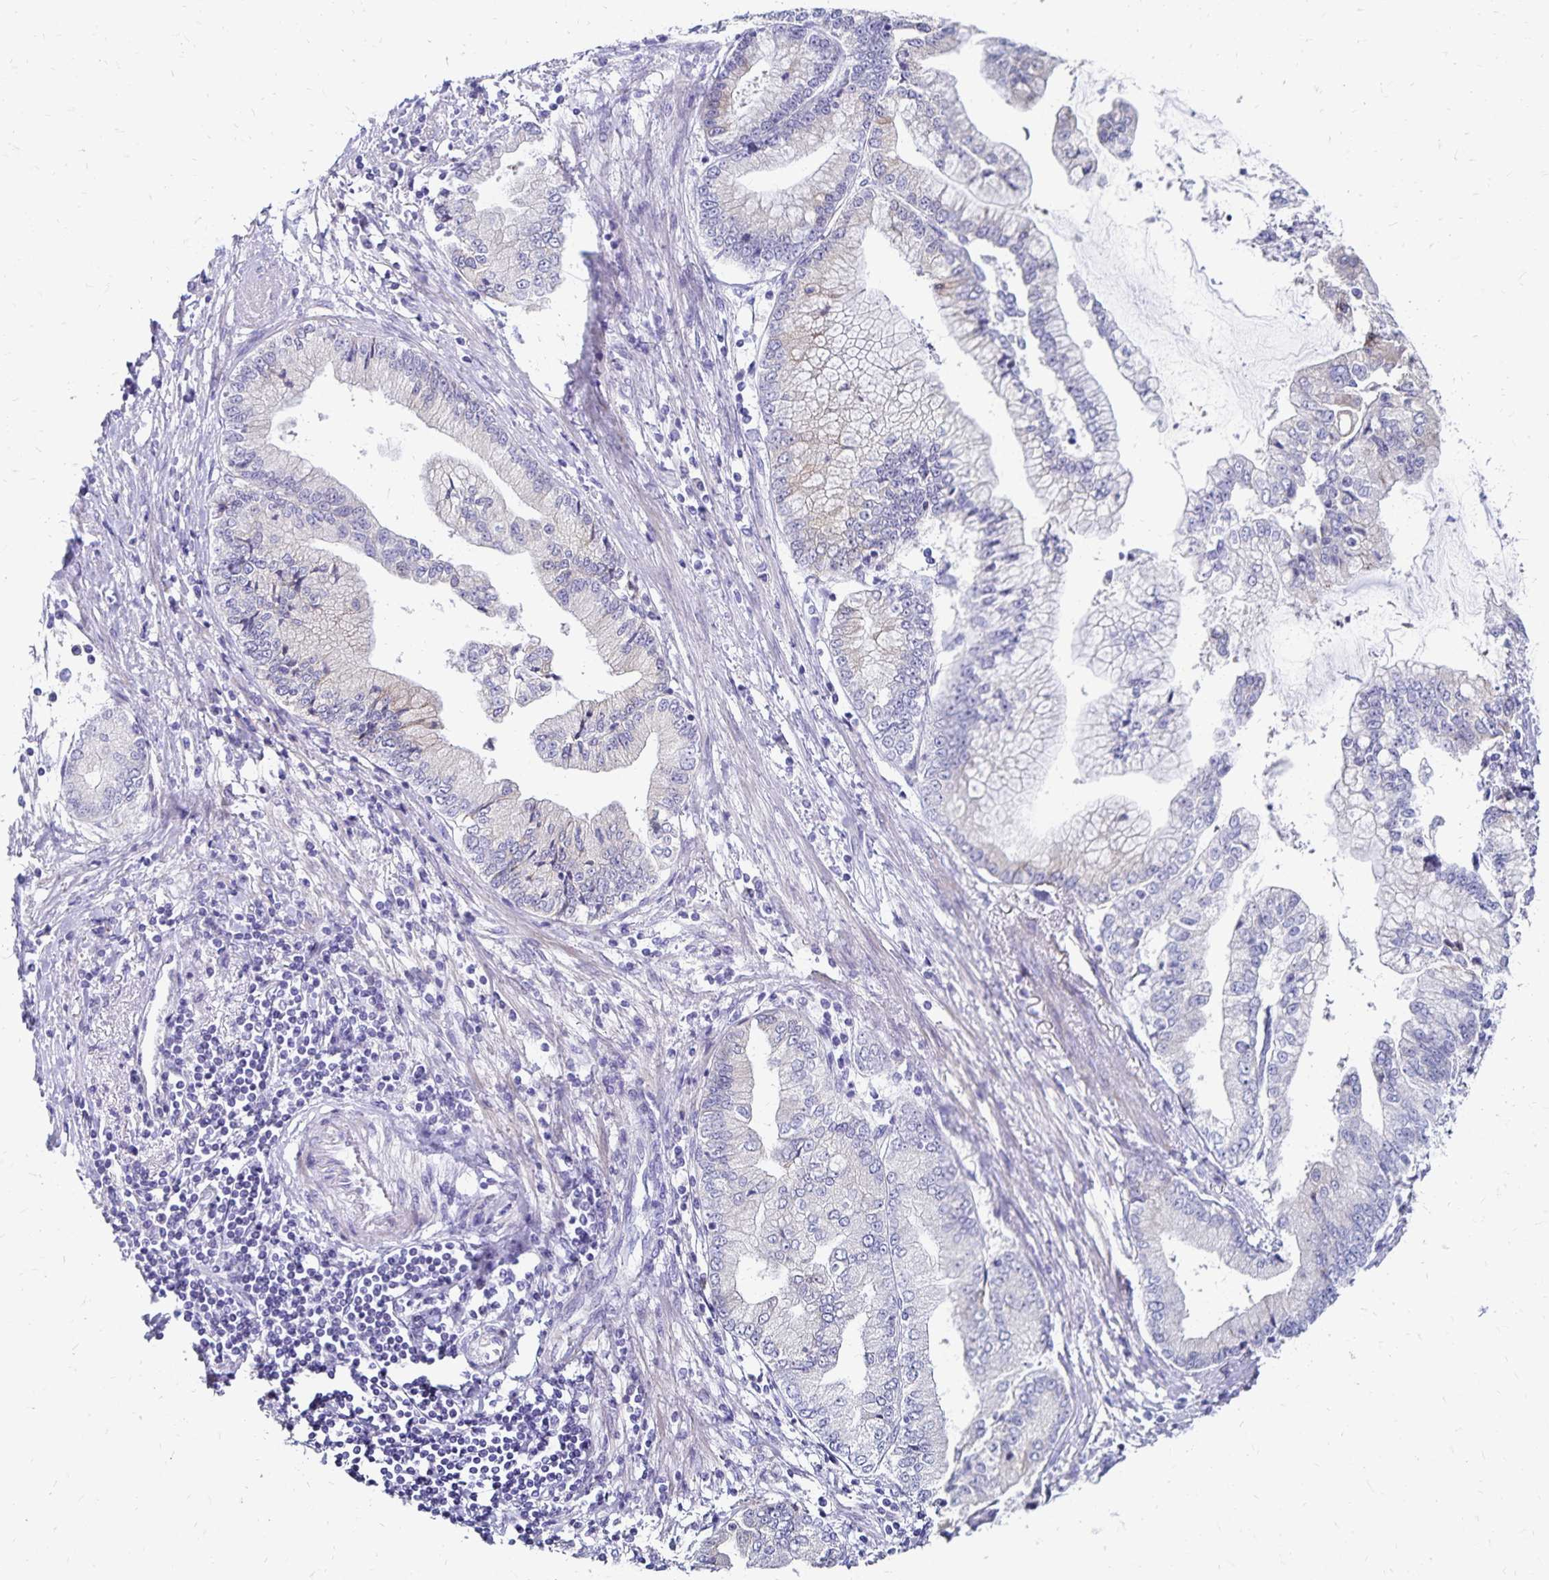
{"staining": {"intensity": "negative", "quantity": "none", "location": "none"}, "tissue": "stomach cancer", "cell_type": "Tumor cells", "image_type": "cancer", "snomed": [{"axis": "morphology", "description": "Adenocarcinoma, NOS"}, {"axis": "topography", "description": "Stomach, upper"}], "caption": "Tumor cells show no significant protein positivity in stomach cancer (adenocarcinoma).", "gene": "NECAP1", "patient": {"sex": "female", "age": 74}}